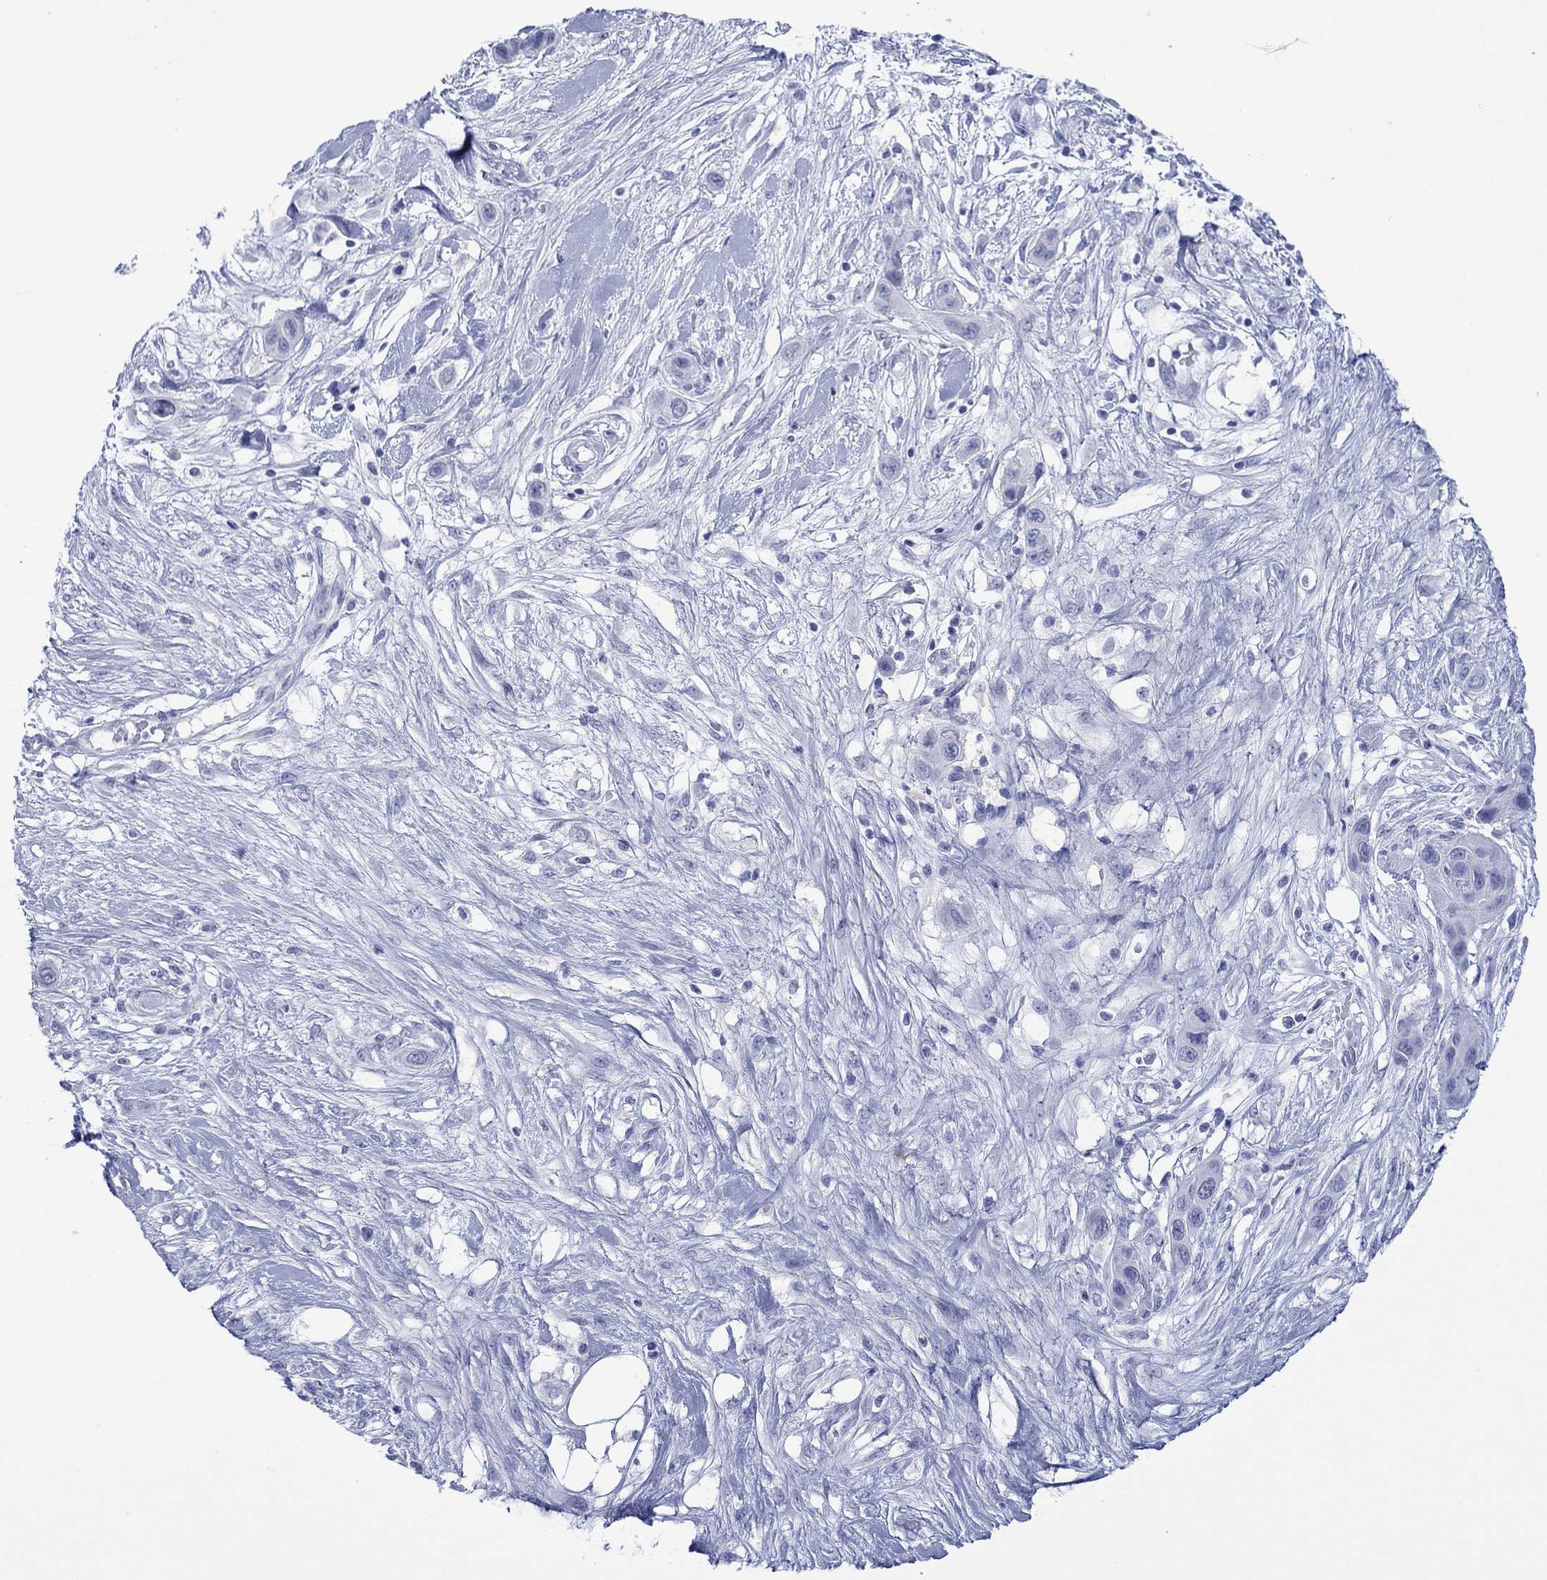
{"staining": {"intensity": "negative", "quantity": "none", "location": "none"}, "tissue": "skin cancer", "cell_type": "Tumor cells", "image_type": "cancer", "snomed": [{"axis": "morphology", "description": "Squamous cell carcinoma, NOS"}, {"axis": "topography", "description": "Skin"}], "caption": "Tumor cells show no significant staining in skin squamous cell carcinoma.", "gene": "MLANA", "patient": {"sex": "male", "age": 79}}